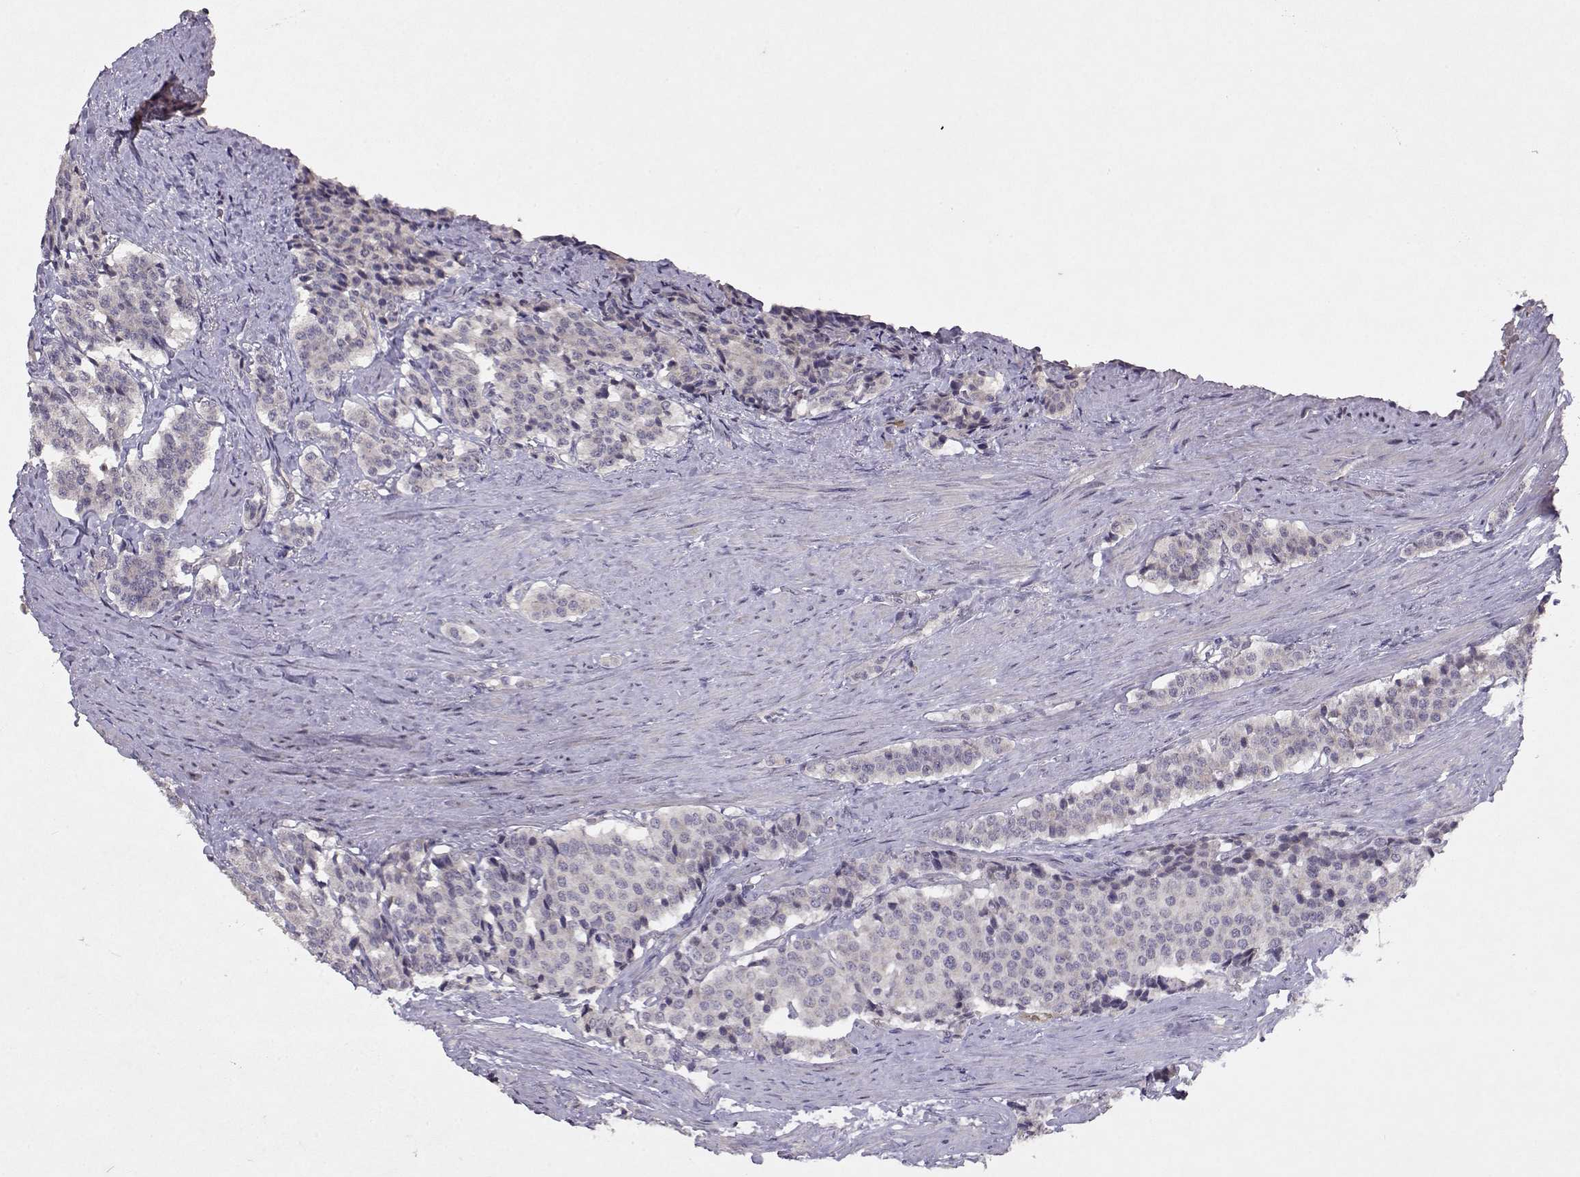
{"staining": {"intensity": "negative", "quantity": "none", "location": "none"}, "tissue": "carcinoid", "cell_type": "Tumor cells", "image_type": "cancer", "snomed": [{"axis": "morphology", "description": "Carcinoid, malignant, NOS"}, {"axis": "topography", "description": "Small intestine"}], "caption": "Immunohistochemistry photomicrograph of neoplastic tissue: carcinoid stained with DAB (3,3'-diaminobenzidine) shows no significant protein positivity in tumor cells. The staining was performed using DAB to visualize the protein expression in brown, while the nuclei were stained in blue with hematoxylin (Magnification: 20x).", "gene": "BMX", "patient": {"sex": "female", "age": 58}}